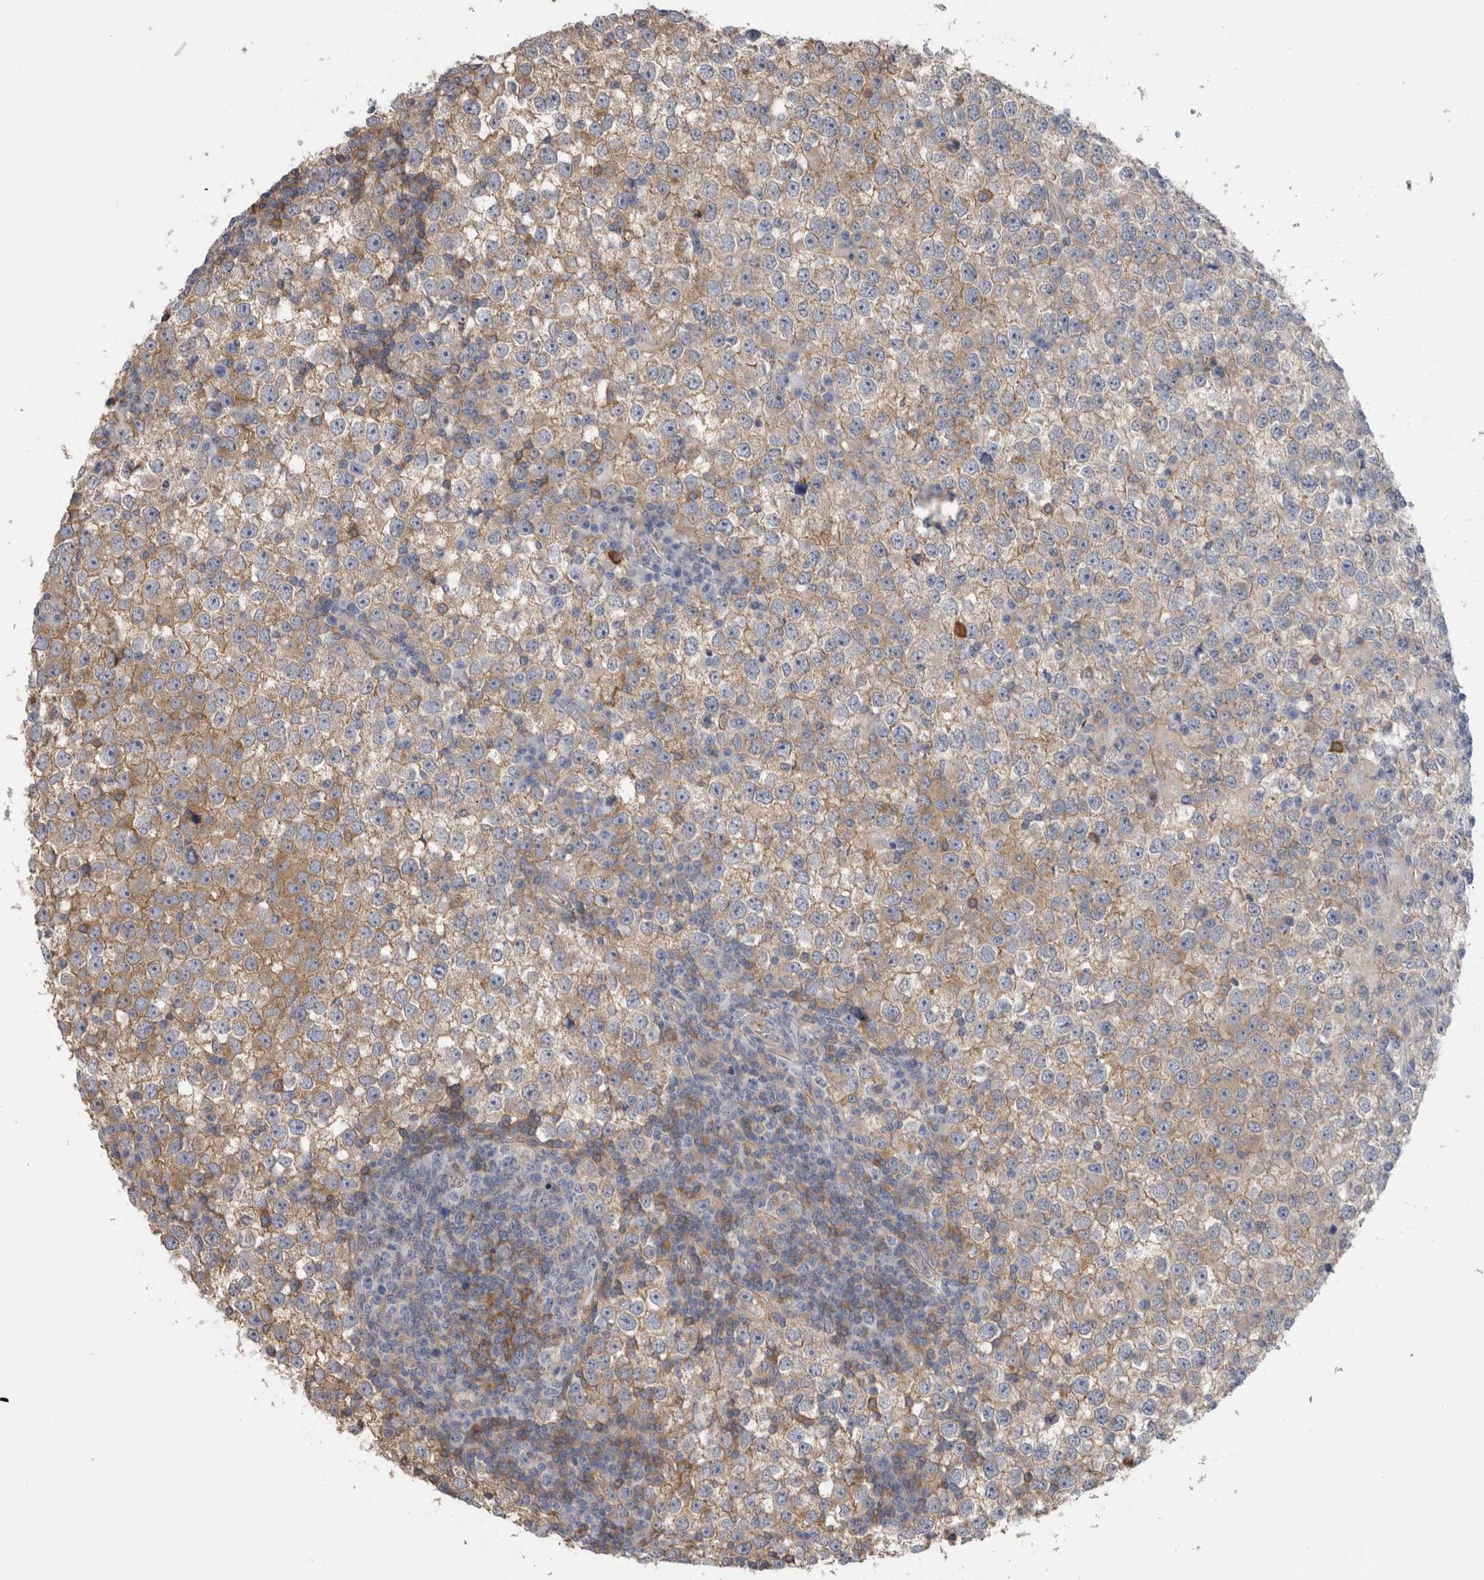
{"staining": {"intensity": "moderate", "quantity": "25%-75%", "location": "cytoplasmic/membranous"}, "tissue": "testis cancer", "cell_type": "Tumor cells", "image_type": "cancer", "snomed": [{"axis": "morphology", "description": "Seminoma, NOS"}, {"axis": "topography", "description": "Testis"}], "caption": "The micrograph shows immunohistochemical staining of seminoma (testis). There is moderate cytoplasmic/membranous staining is seen in about 25%-75% of tumor cells.", "gene": "SCRN1", "patient": {"sex": "male", "age": 65}}